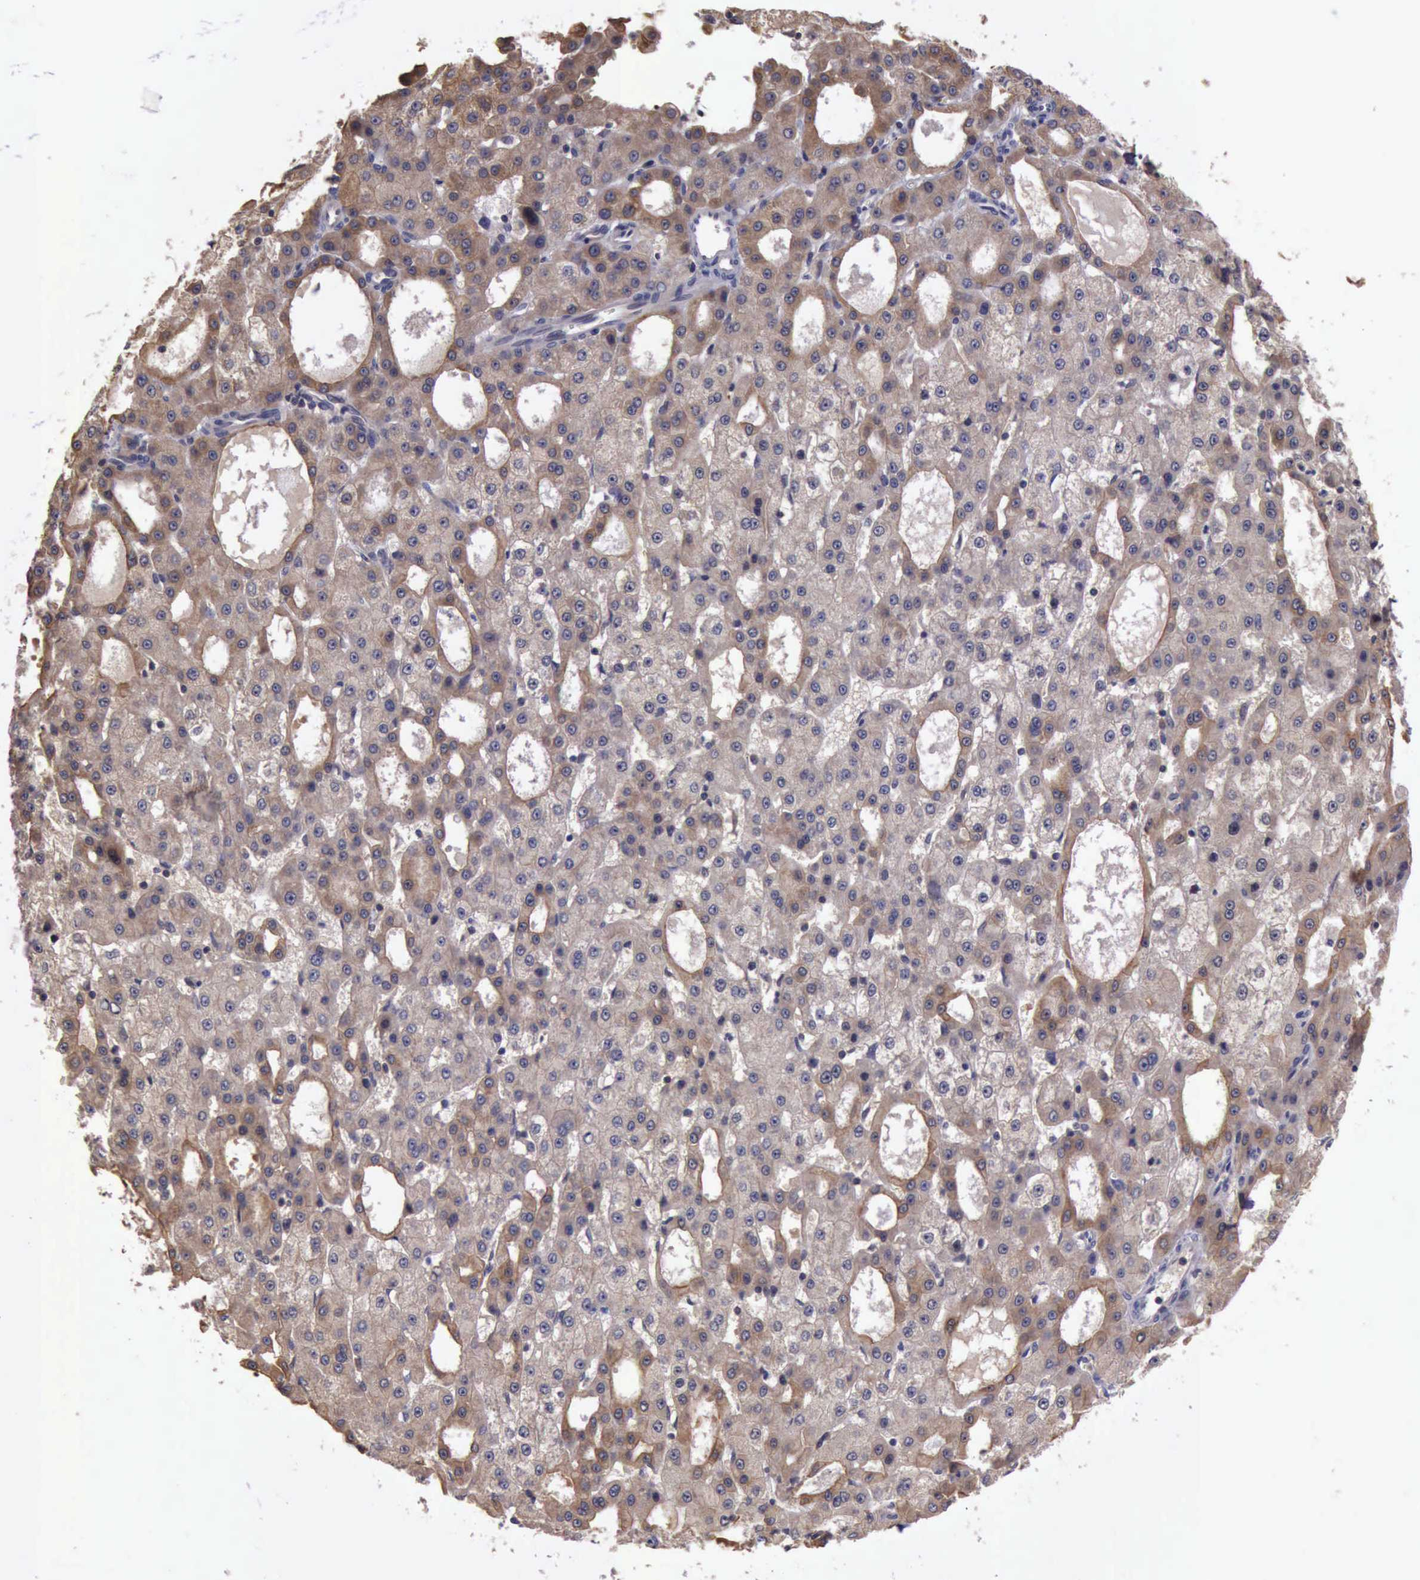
{"staining": {"intensity": "weak", "quantity": "<25%", "location": "cytoplasmic/membranous"}, "tissue": "liver cancer", "cell_type": "Tumor cells", "image_type": "cancer", "snomed": [{"axis": "morphology", "description": "Carcinoma, Hepatocellular, NOS"}, {"axis": "topography", "description": "Liver"}], "caption": "Liver hepatocellular carcinoma stained for a protein using immunohistochemistry demonstrates no positivity tumor cells.", "gene": "RAB39B", "patient": {"sex": "male", "age": 47}}